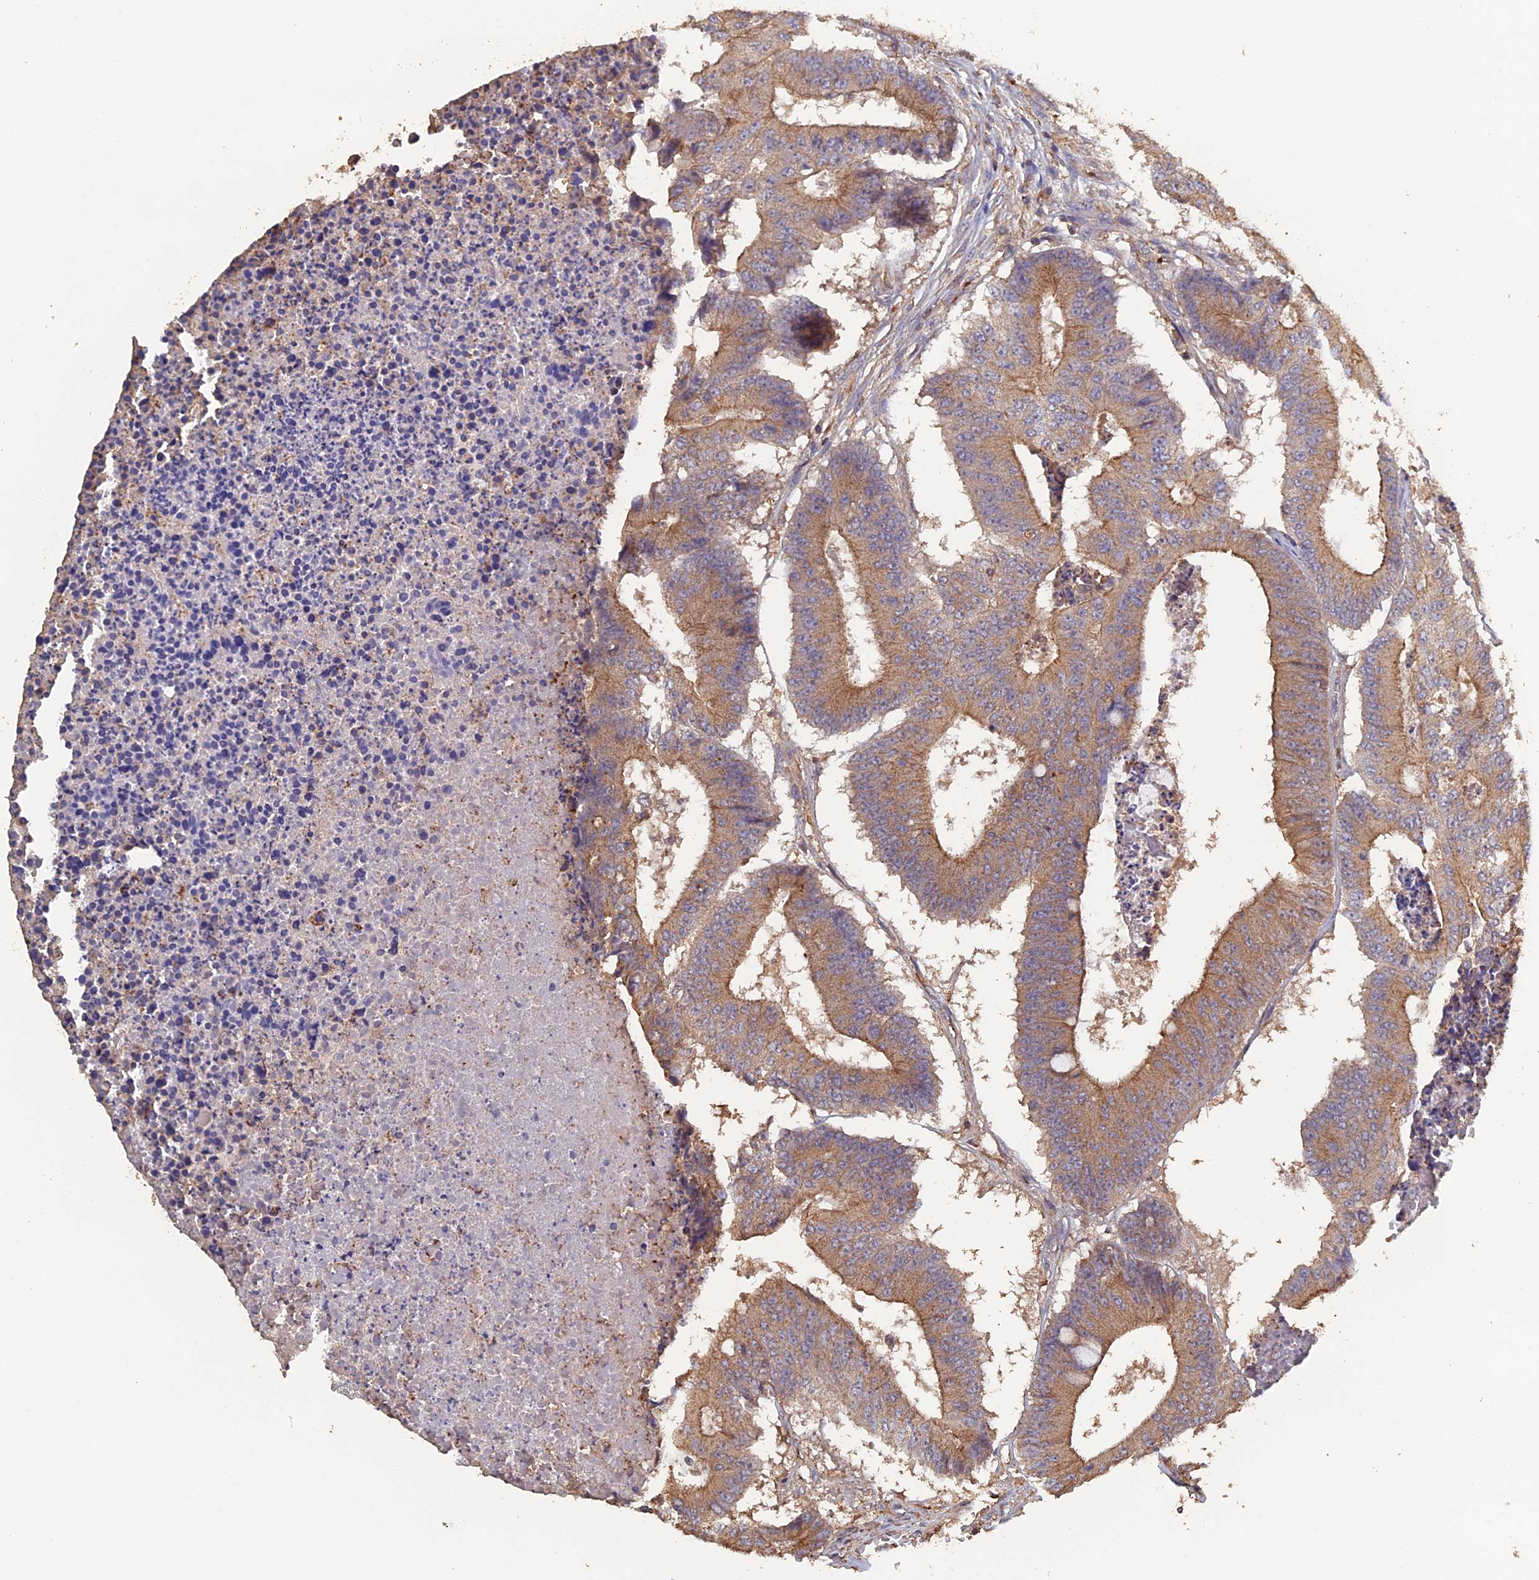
{"staining": {"intensity": "moderate", "quantity": "25%-75%", "location": "cytoplasmic/membranous"}, "tissue": "colorectal cancer", "cell_type": "Tumor cells", "image_type": "cancer", "snomed": [{"axis": "morphology", "description": "Adenocarcinoma, NOS"}, {"axis": "topography", "description": "Colon"}], "caption": "A photomicrograph showing moderate cytoplasmic/membranous expression in approximately 25%-75% of tumor cells in adenocarcinoma (colorectal), as visualized by brown immunohistochemical staining.", "gene": "PIGQ", "patient": {"sex": "male", "age": 87}}